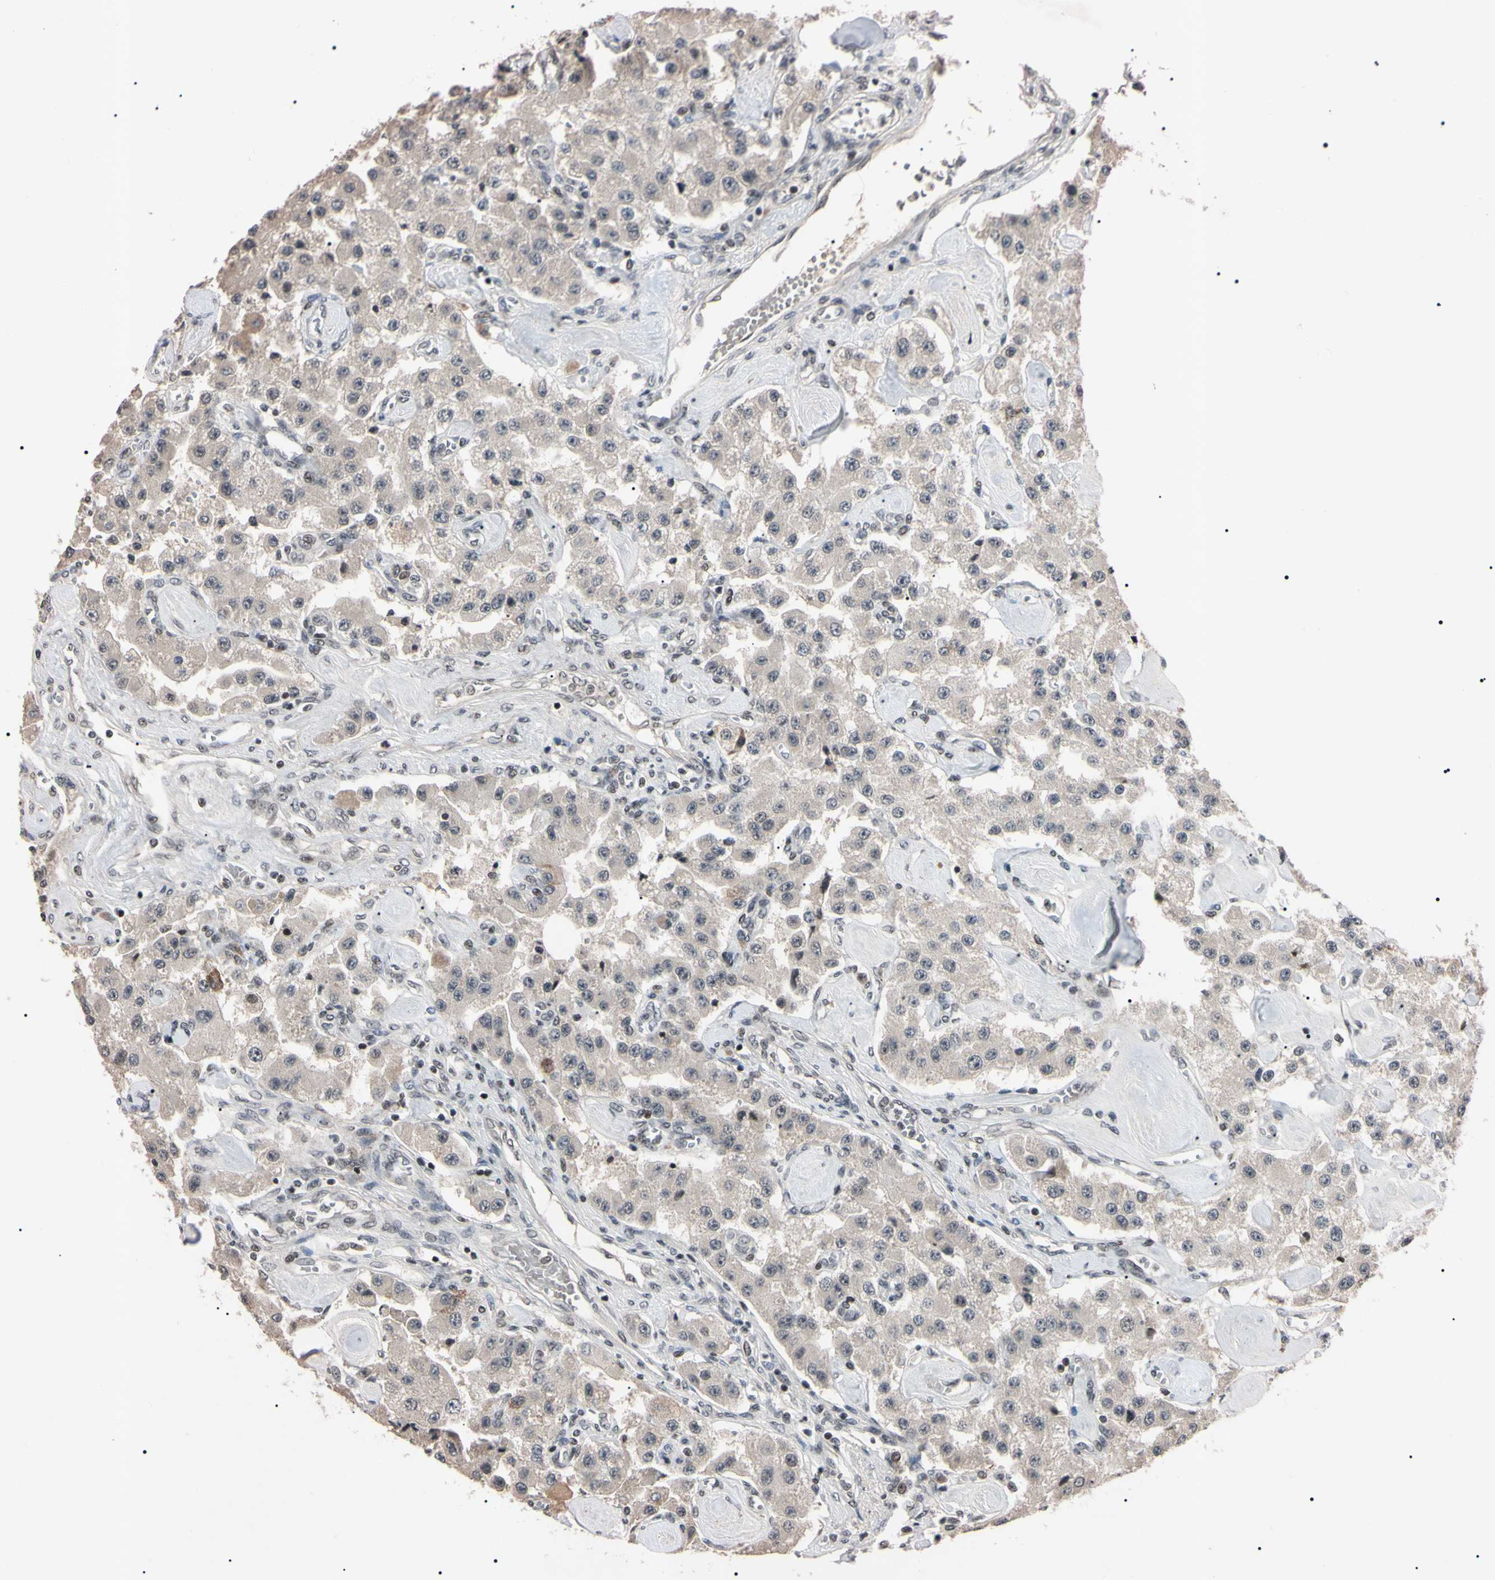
{"staining": {"intensity": "negative", "quantity": "none", "location": "none"}, "tissue": "carcinoid", "cell_type": "Tumor cells", "image_type": "cancer", "snomed": [{"axis": "morphology", "description": "Carcinoid, malignant, NOS"}, {"axis": "topography", "description": "Pancreas"}], "caption": "IHC photomicrograph of human carcinoid stained for a protein (brown), which displays no expression in tumor cells. (DAB immunohistochemistry, high magnification).", "gene": "YY1", "patient": {"sex": "male", "age": 41}}